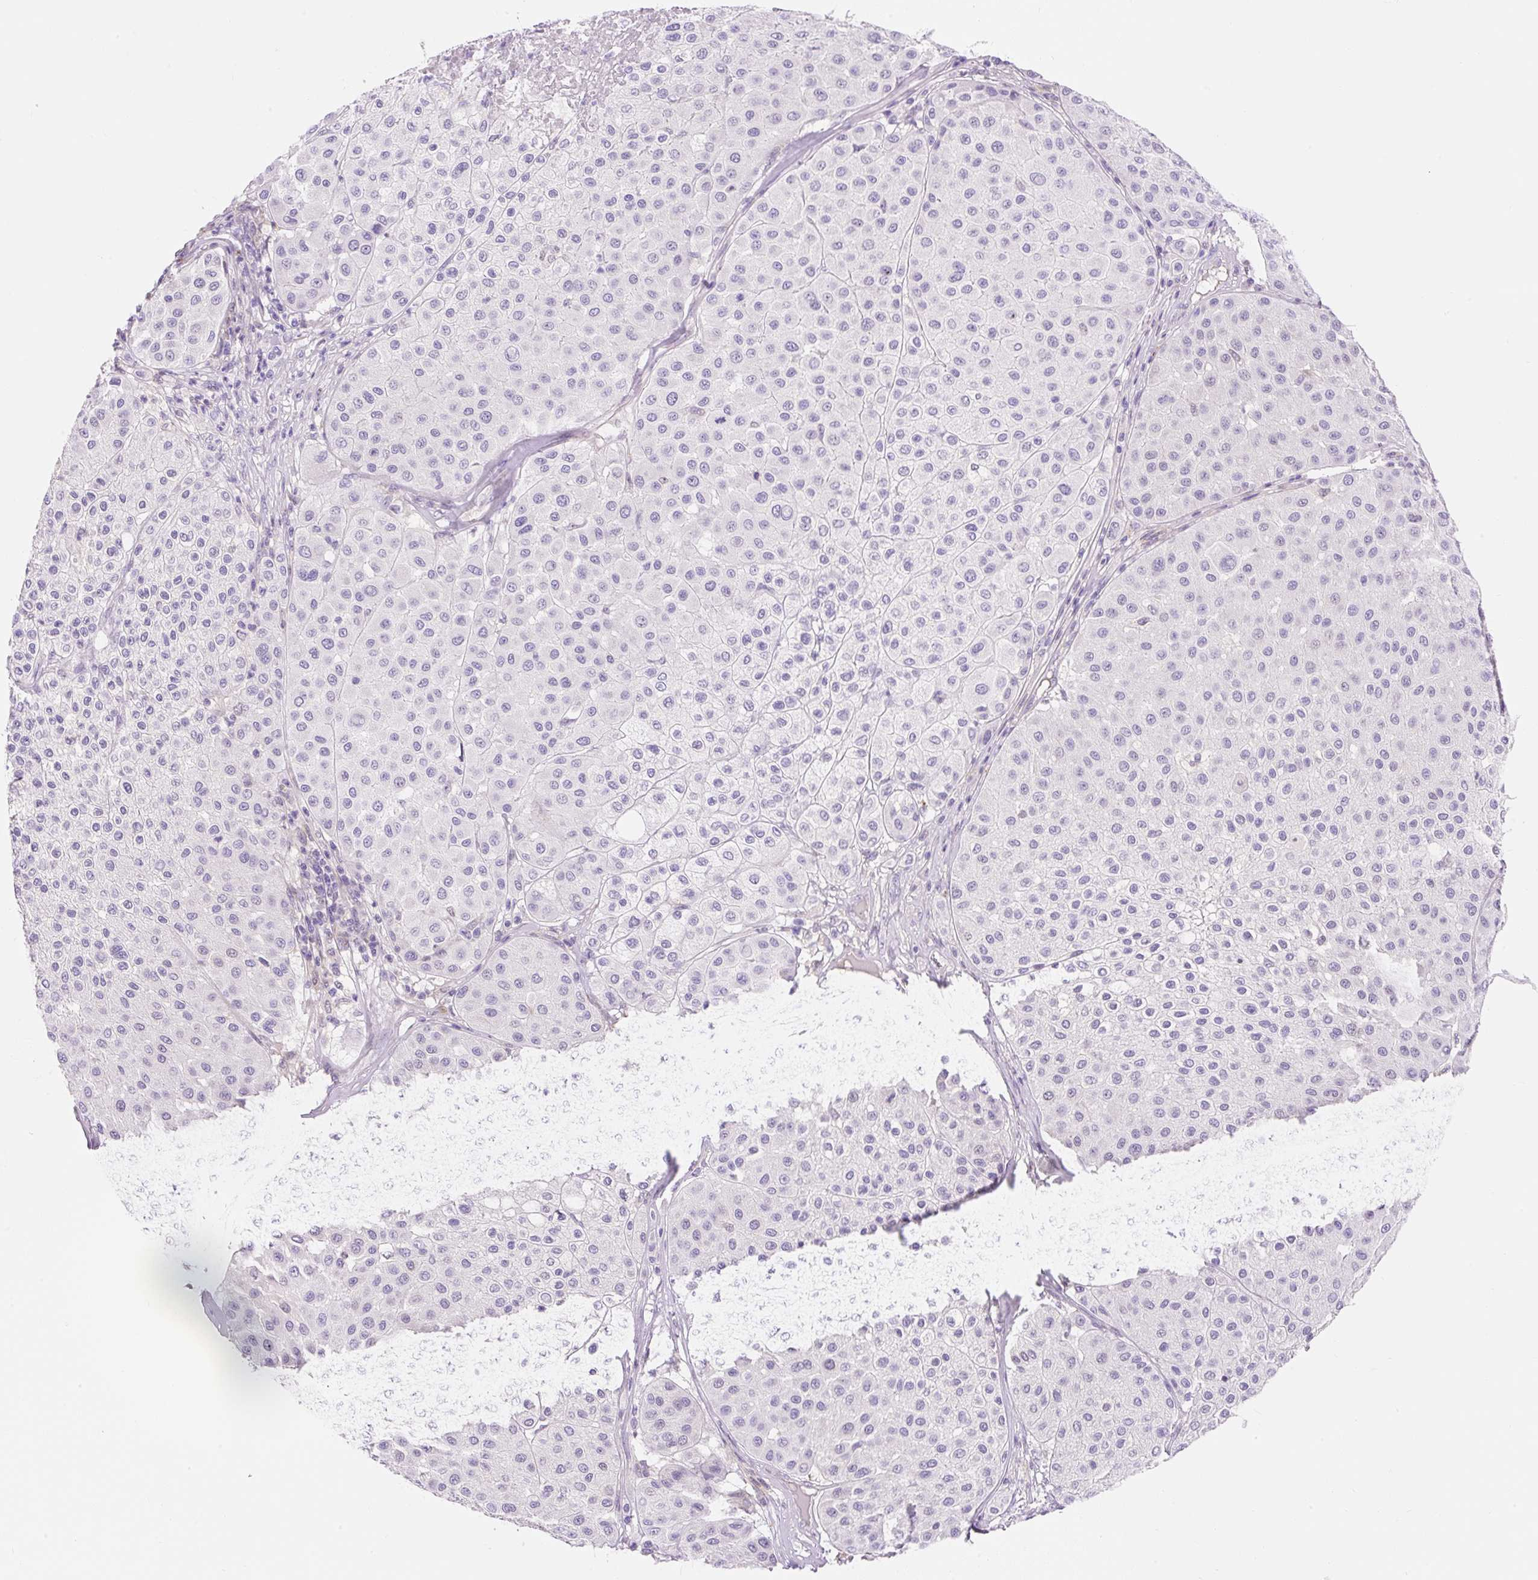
{"staining": {"intensity": "negative", "quantity": "none", "location": "none"}, "tissue": "melanoma", "cell_type": "Tumor cells", "image_type": "cancer", "snomed": [{"axis": "morphology", "description": "Malignant melanoma, Metastatic site"}, {"axis": "topography", "description": "Smooth muscle"}], "caption": "High power microscopy histopathology image of an immunohistochemistry histopathology image of melanoma, revealing no significant expression in tumor cells.", "gene": "TMEM150C", "patient": {"sex": "male", "age": 41}}